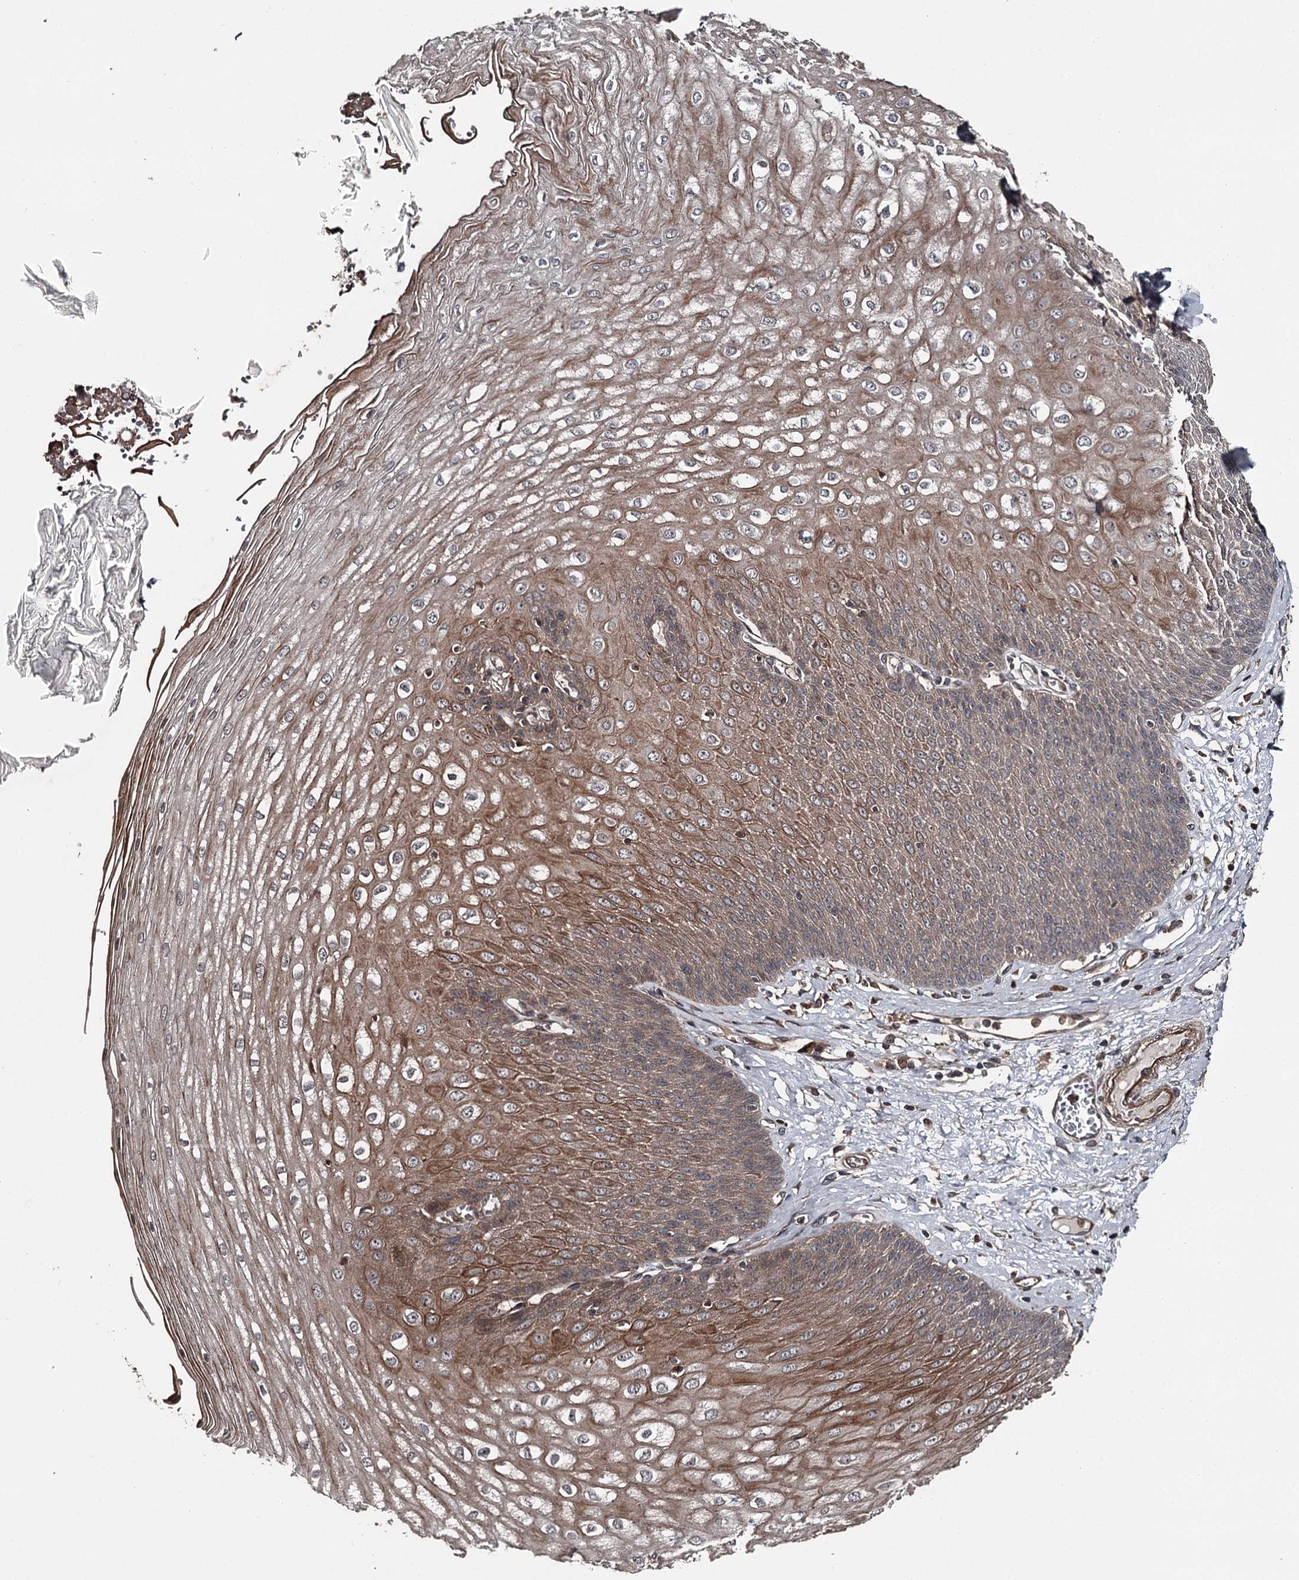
{"staining": {"intensity": "moderate", "quantity": "25%-75%", "location": "cytoplasmic/membranous"}, "tissue": "esophagus", "cell_type": "Squamous epithelial cells", "image_type": "normal", "snomed": [{"axis": "morphology", "description": "Normal tissue, NOS"}, {"axis": "topography", "description": "Esophagus"}], "caption": "IHC histopathology image of benign human esophagus stained for a protein (brown), which exhibits medium levels of moderate cytoplasmic/membranous staining in about 25%-75% of squamous epithelial cells.", "gene": "RAB21", "patient": {"sex": "male", "age": 60}}